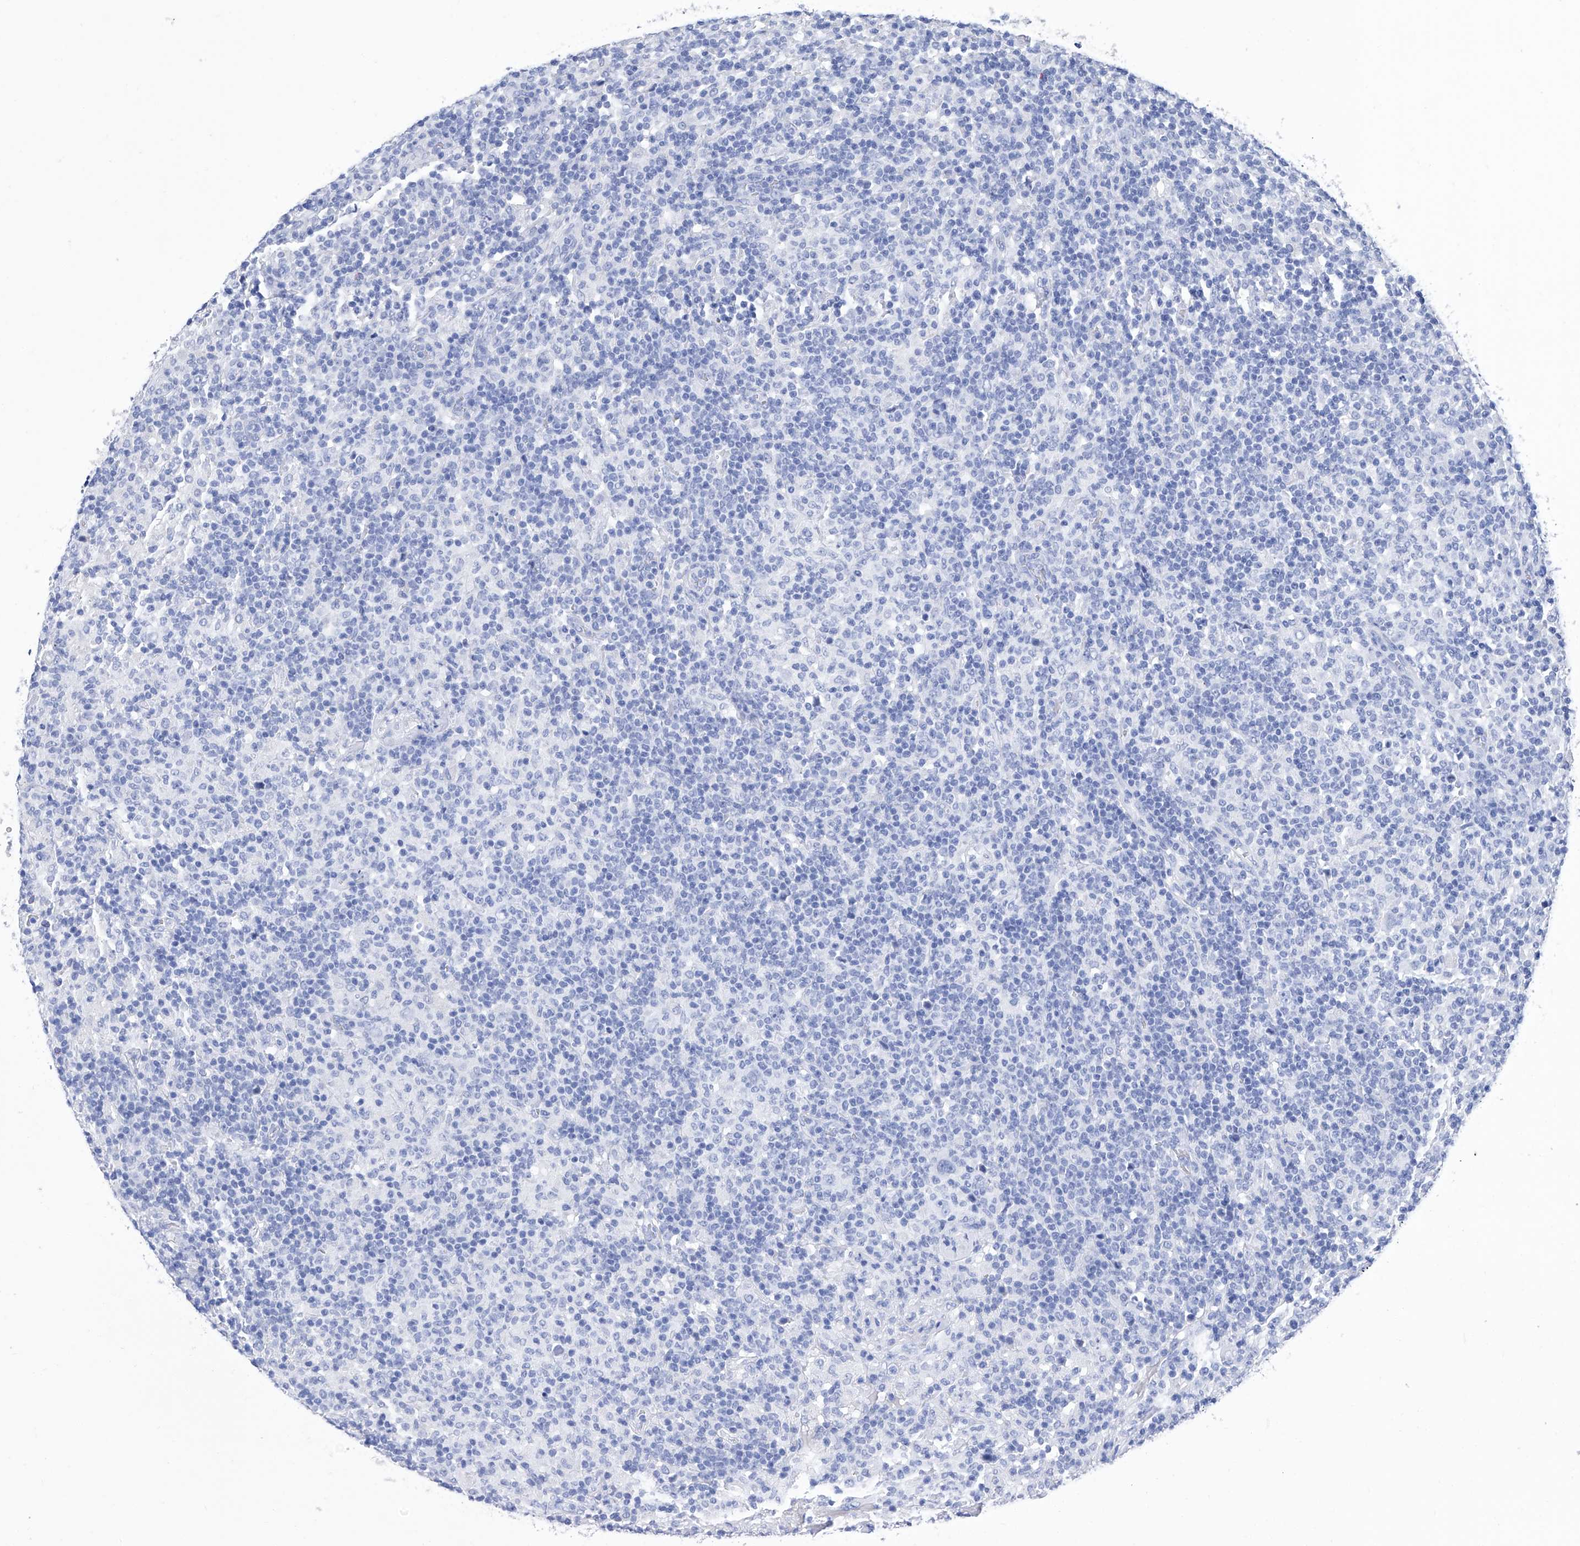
{"staining": {"intensity": "negative", "quantity": "none", "location": "none"}, "tissue": "lymphoma", "cell_type": "Tumor cells", "image_type": "cancer", "snomed": [{"axis": "morphology", "description": "Hodgkin's disease, NOS"}, {"axis": "topography", "description": "Lymph node"}], "caption": "Immunohistochemistry photomicrograph of neoplastic tissue: human Hodgkin's disease stained with DAB (3,3'-diaminobenzidine) exhibits no significant protein expression in tumor cells.", "gene": "GPT", "patient": {"sex": "male", "age": 70}}